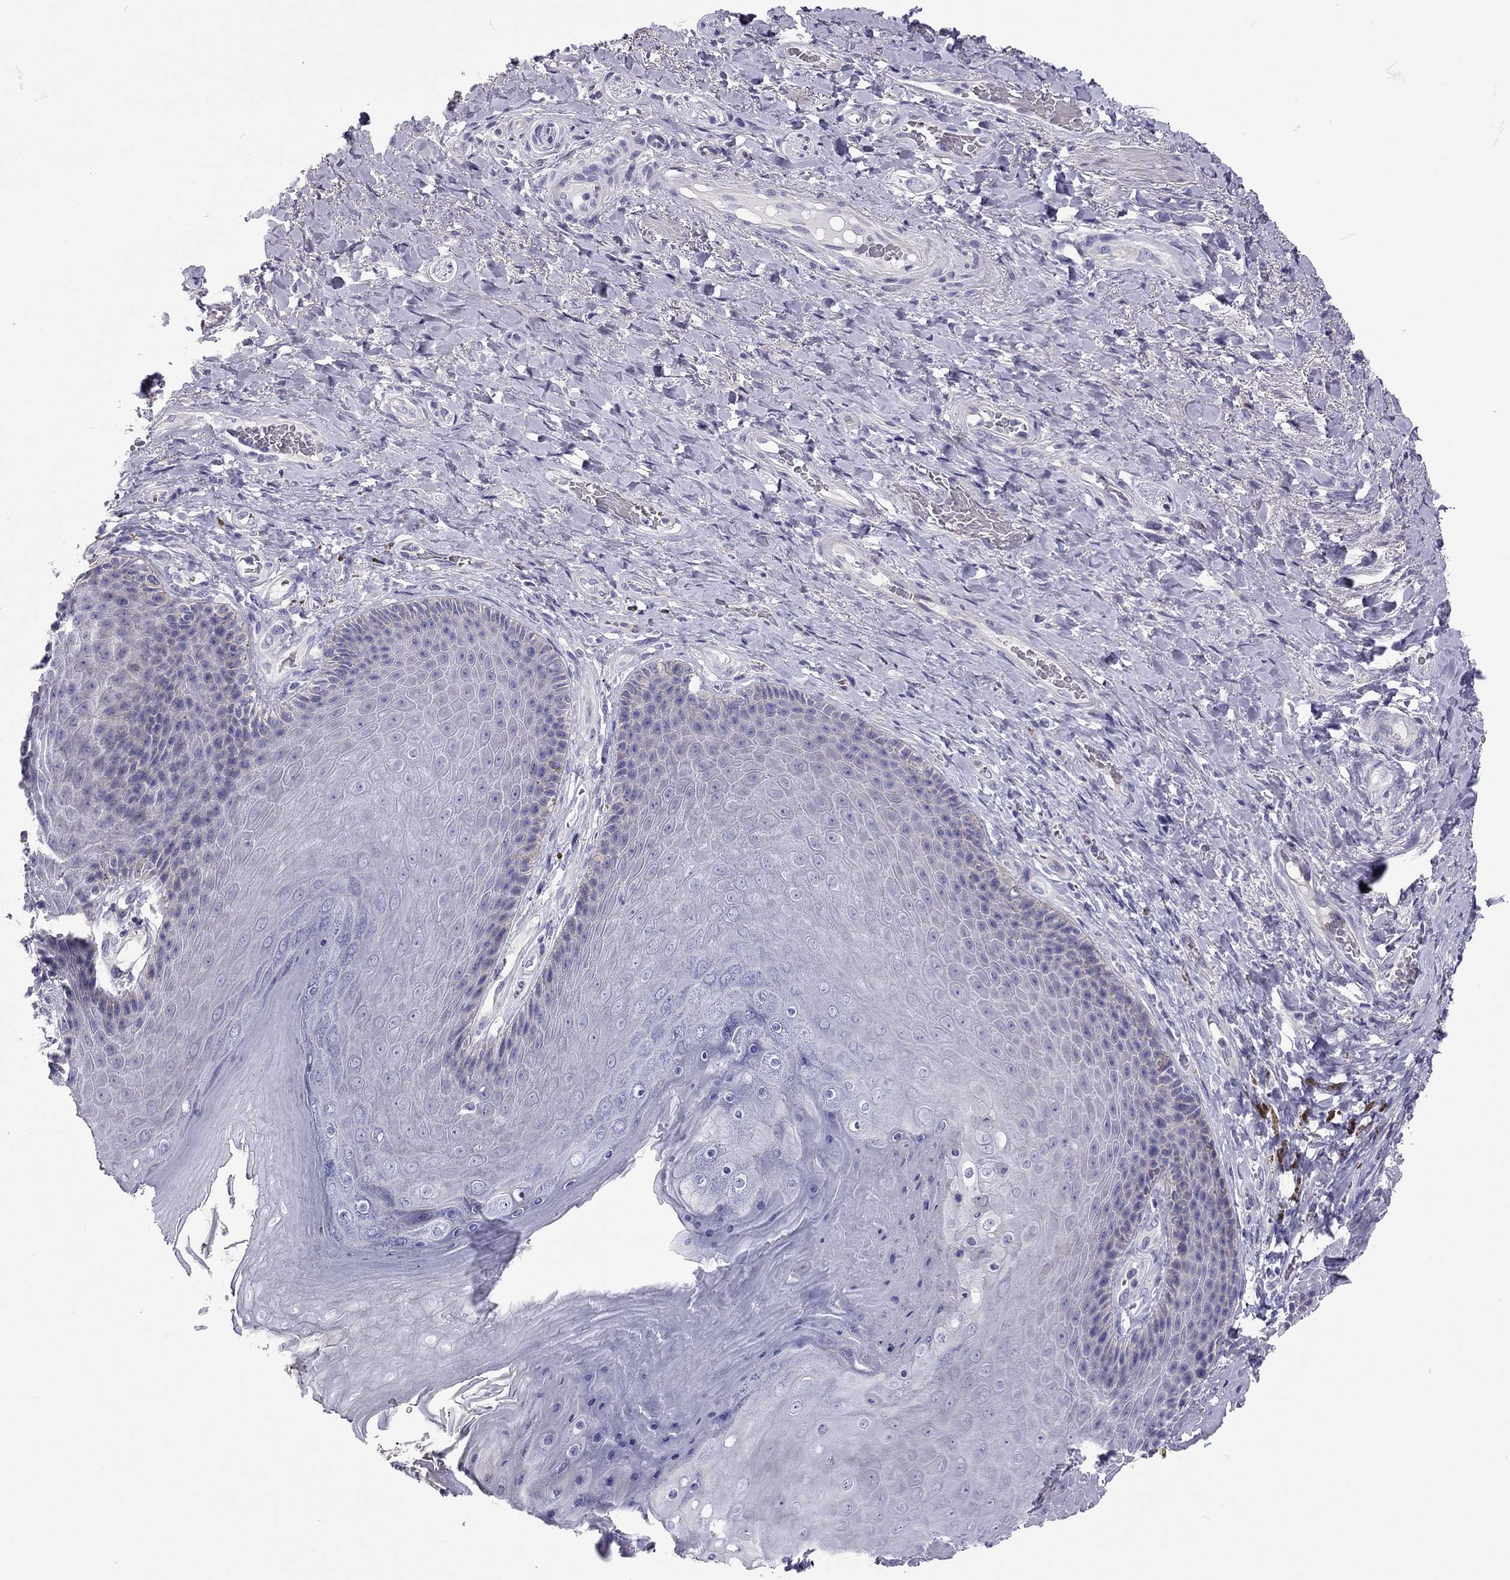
{"staining": {"intensity": "negative", "quantity": "none", "location": "none"}, "tissue": "skin", "cell_type": "Epidermal cells", "image_type": "normal", "snomed": [{"axis": "morphology", "description": "Normal tissue, NOS"}, {"axis": "topography", "description": "Skeletal muscle"}, {"axis": "topography", "description": "Anal"}, {"axis": "topography", "description": "Peripheral nerve tissue"}], "caption": "Epidermal cells are negative for brown protein staining in benign skin. The staining was performed using DAB (3,3'-diaminobenzidine) to visualize the protein expression in brown, while the nuclei were stained in blue with hematoxylin (Magnification: 20x).", "gene": "SCARB1", "patient": {"sex": "male", "age": 53}}